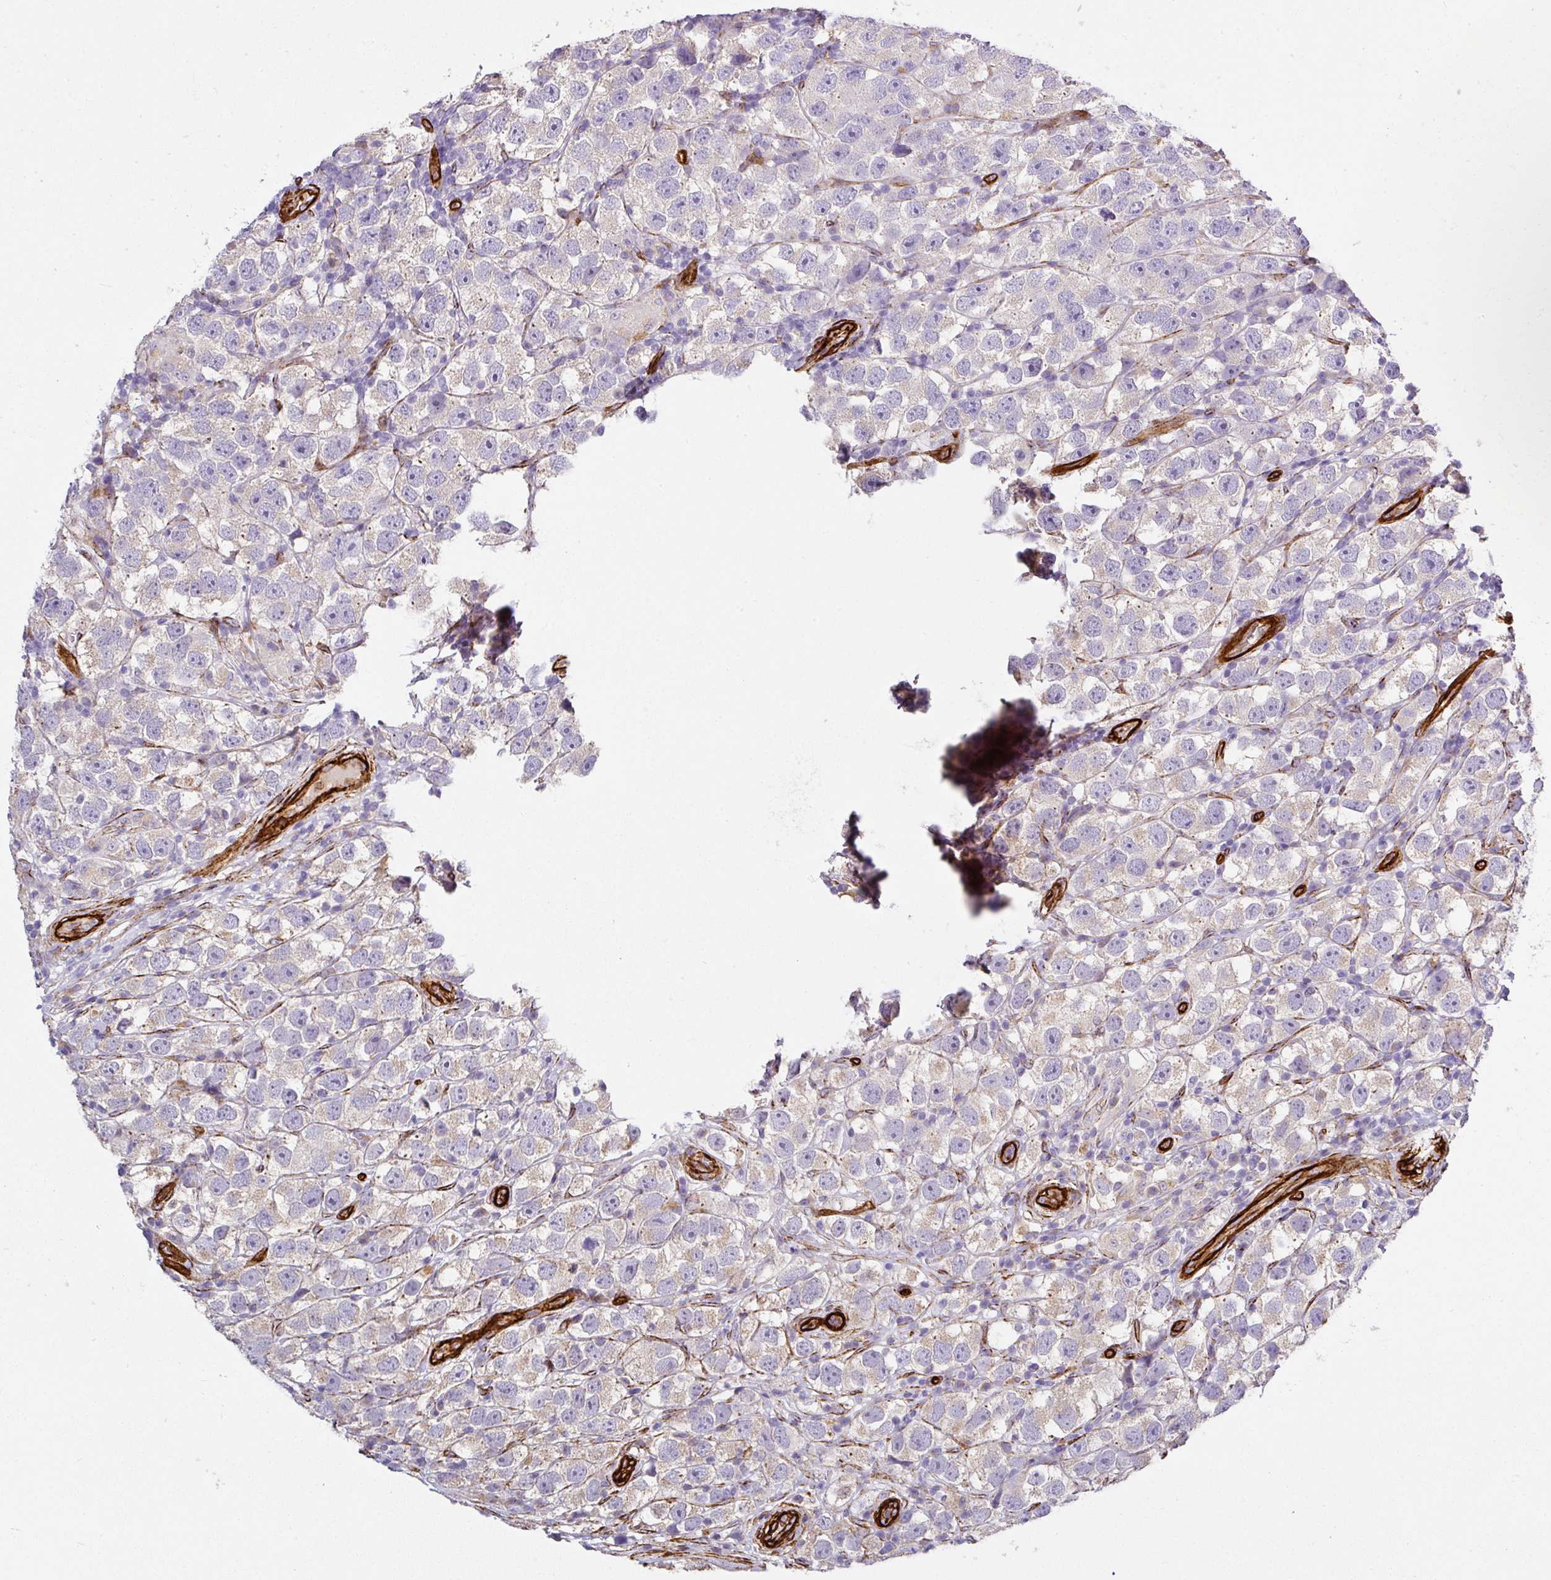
{"staining": {"intensity": "weak", "quantity": "<25%", "location": "cytoplasmic/membranous"}, "tissue": "testis cancer", "cell_type": "Tumor cells", "image_type": "cancer", "snomed": [{"axis": "morphology", "description": "Seminoma, NOS"}, {"axis": "topography", "description": "Testis"}], "caption": "Immunohistochemical staining of seminoma (testis) demonstrates no significant staining in tumor cells. Nuclei are stained in blue.", "gene": "SLC25A17", "patient": {"sex": "male", "age": 26}}